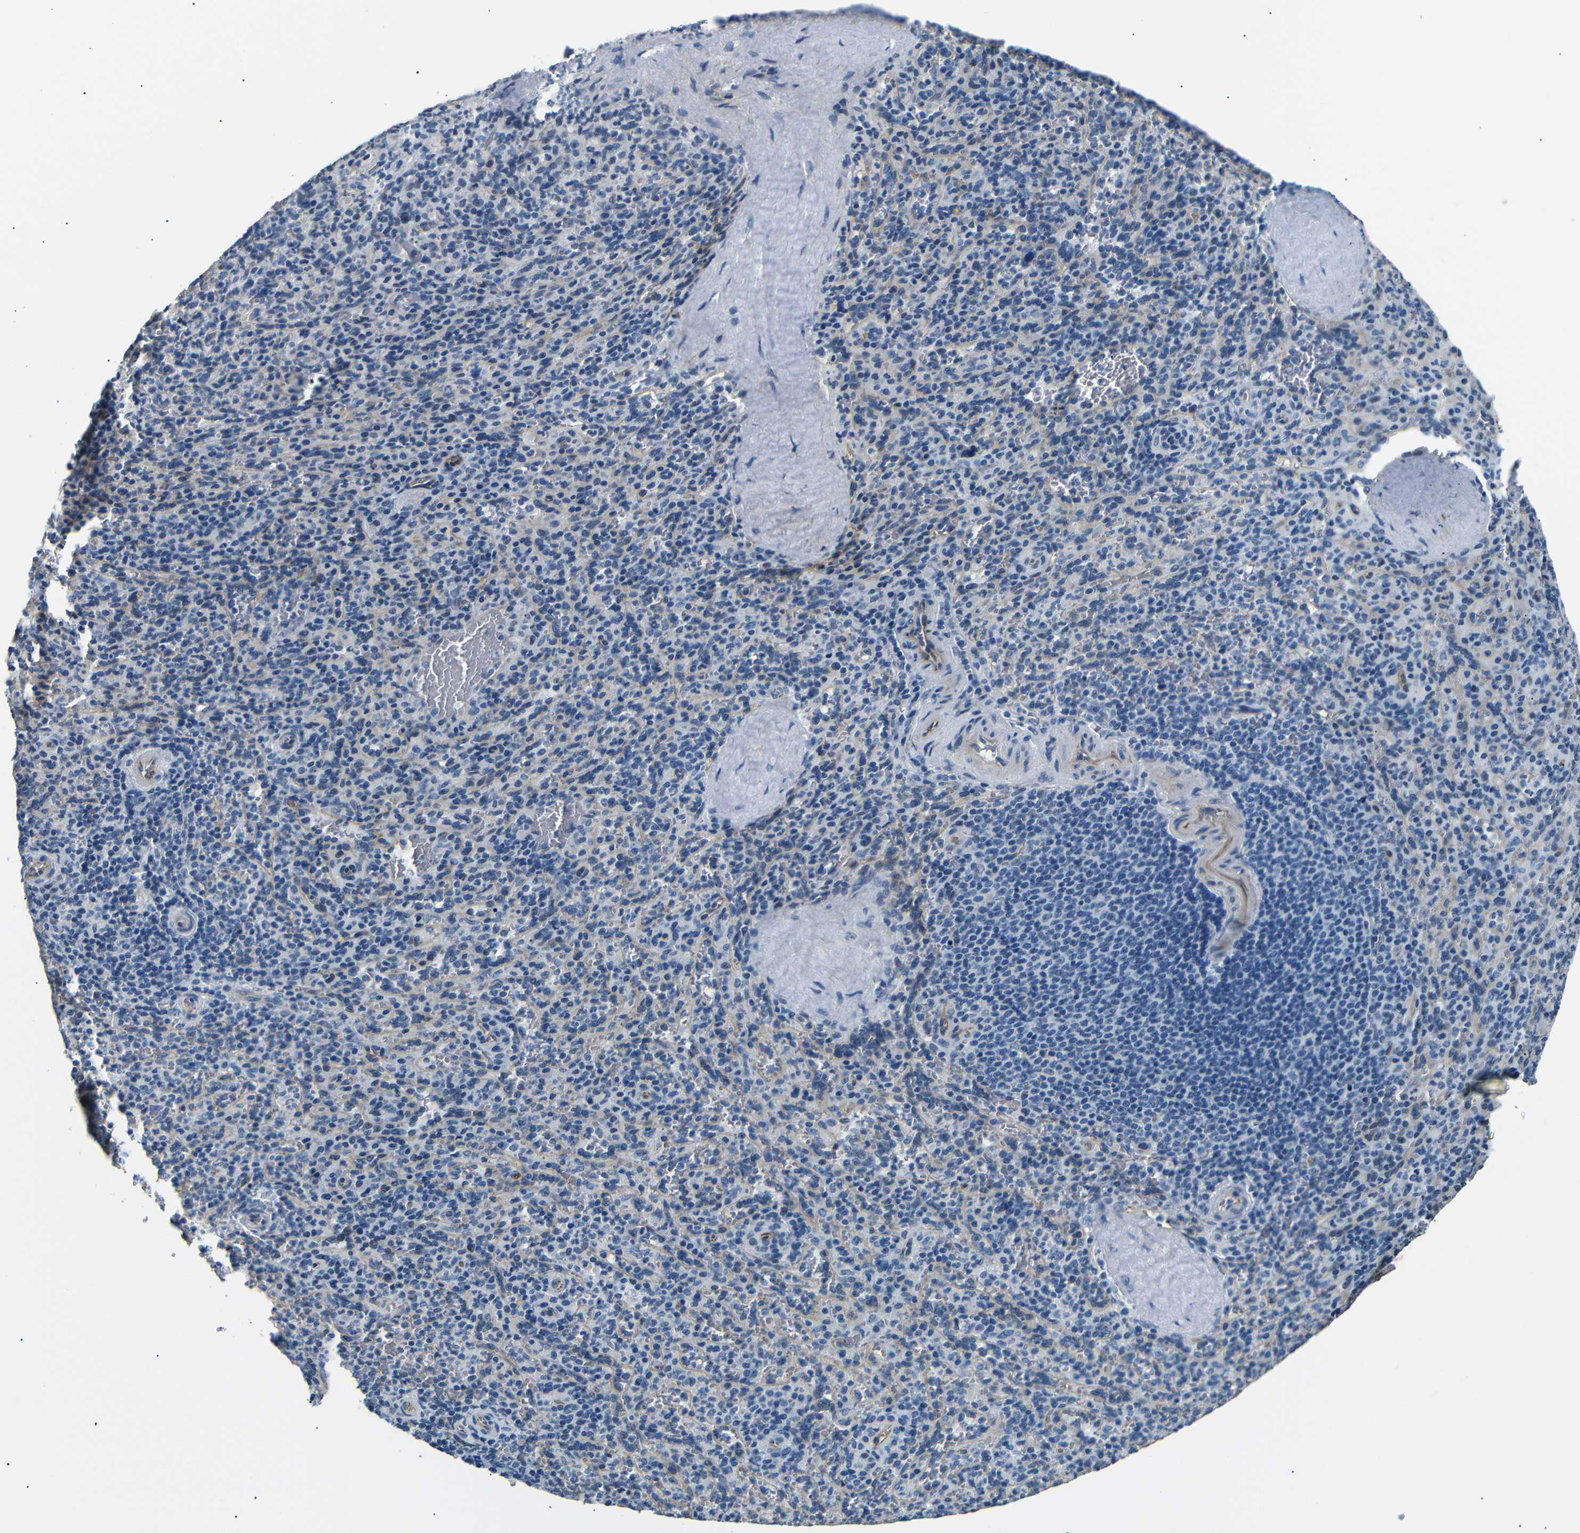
{"staining": {"intensity": "negative", "quantity": "none", "location": "none"}, "tissue": "spleen", "cell_type": "Cells in red pulp", "image_type": "normal", "snomed": [{"axis": "morphology", "description": "Normal tissue, NOS"}, {"axis": "topography", "description": "Spleen"}], "caption": "The micrograph shows no significant expression in cells in red pulp of spleen.", "gene": "TAFA1", "patient": {"sex": "male", "age": 36}}